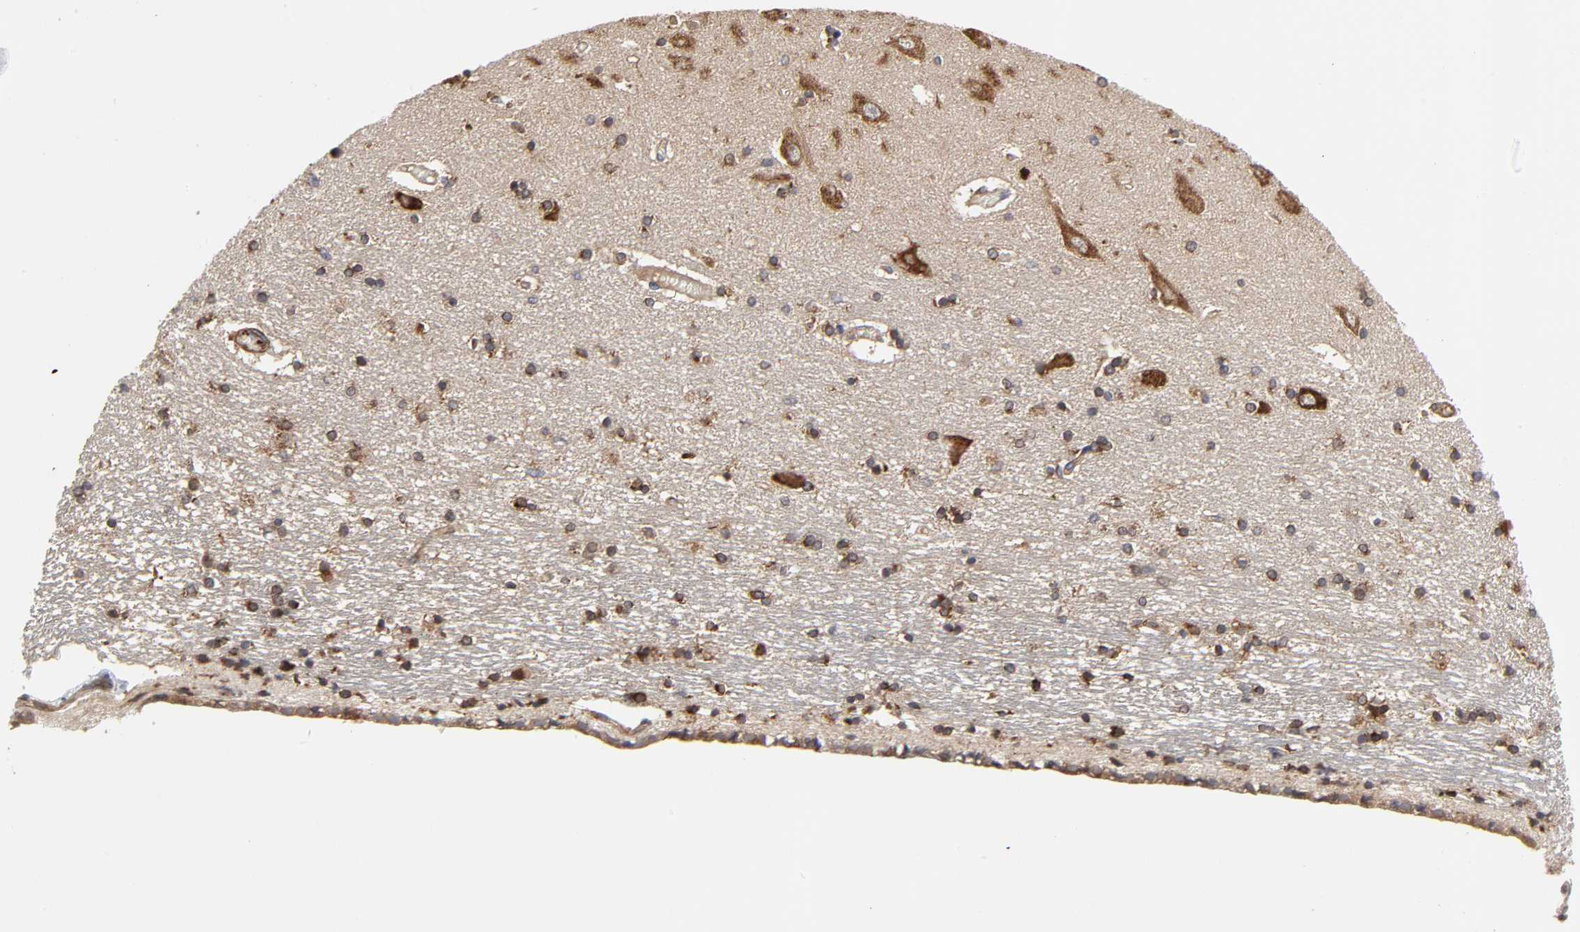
{"staining": {"intensity": "moderate", "quantity": ">75%", "location": "cytoplasmic/membranous"}, "tissue": "hippocampus", "cell_type": "Glial cells", "image_type": "normal", "snomed": [{"axis": "morphology", "description": "Normal tissue, NOS"}, {"axis": "topography", "description": "Hippocampus"}], "caption": "Moderate cytoplasmic/membranous staining for a protein is seen in about >75% of glial cells of benign hippocampus using immunohistochemistry (IHC).", "gene": "GNPTG", "patient": {"sex": "female", "age": 54}}